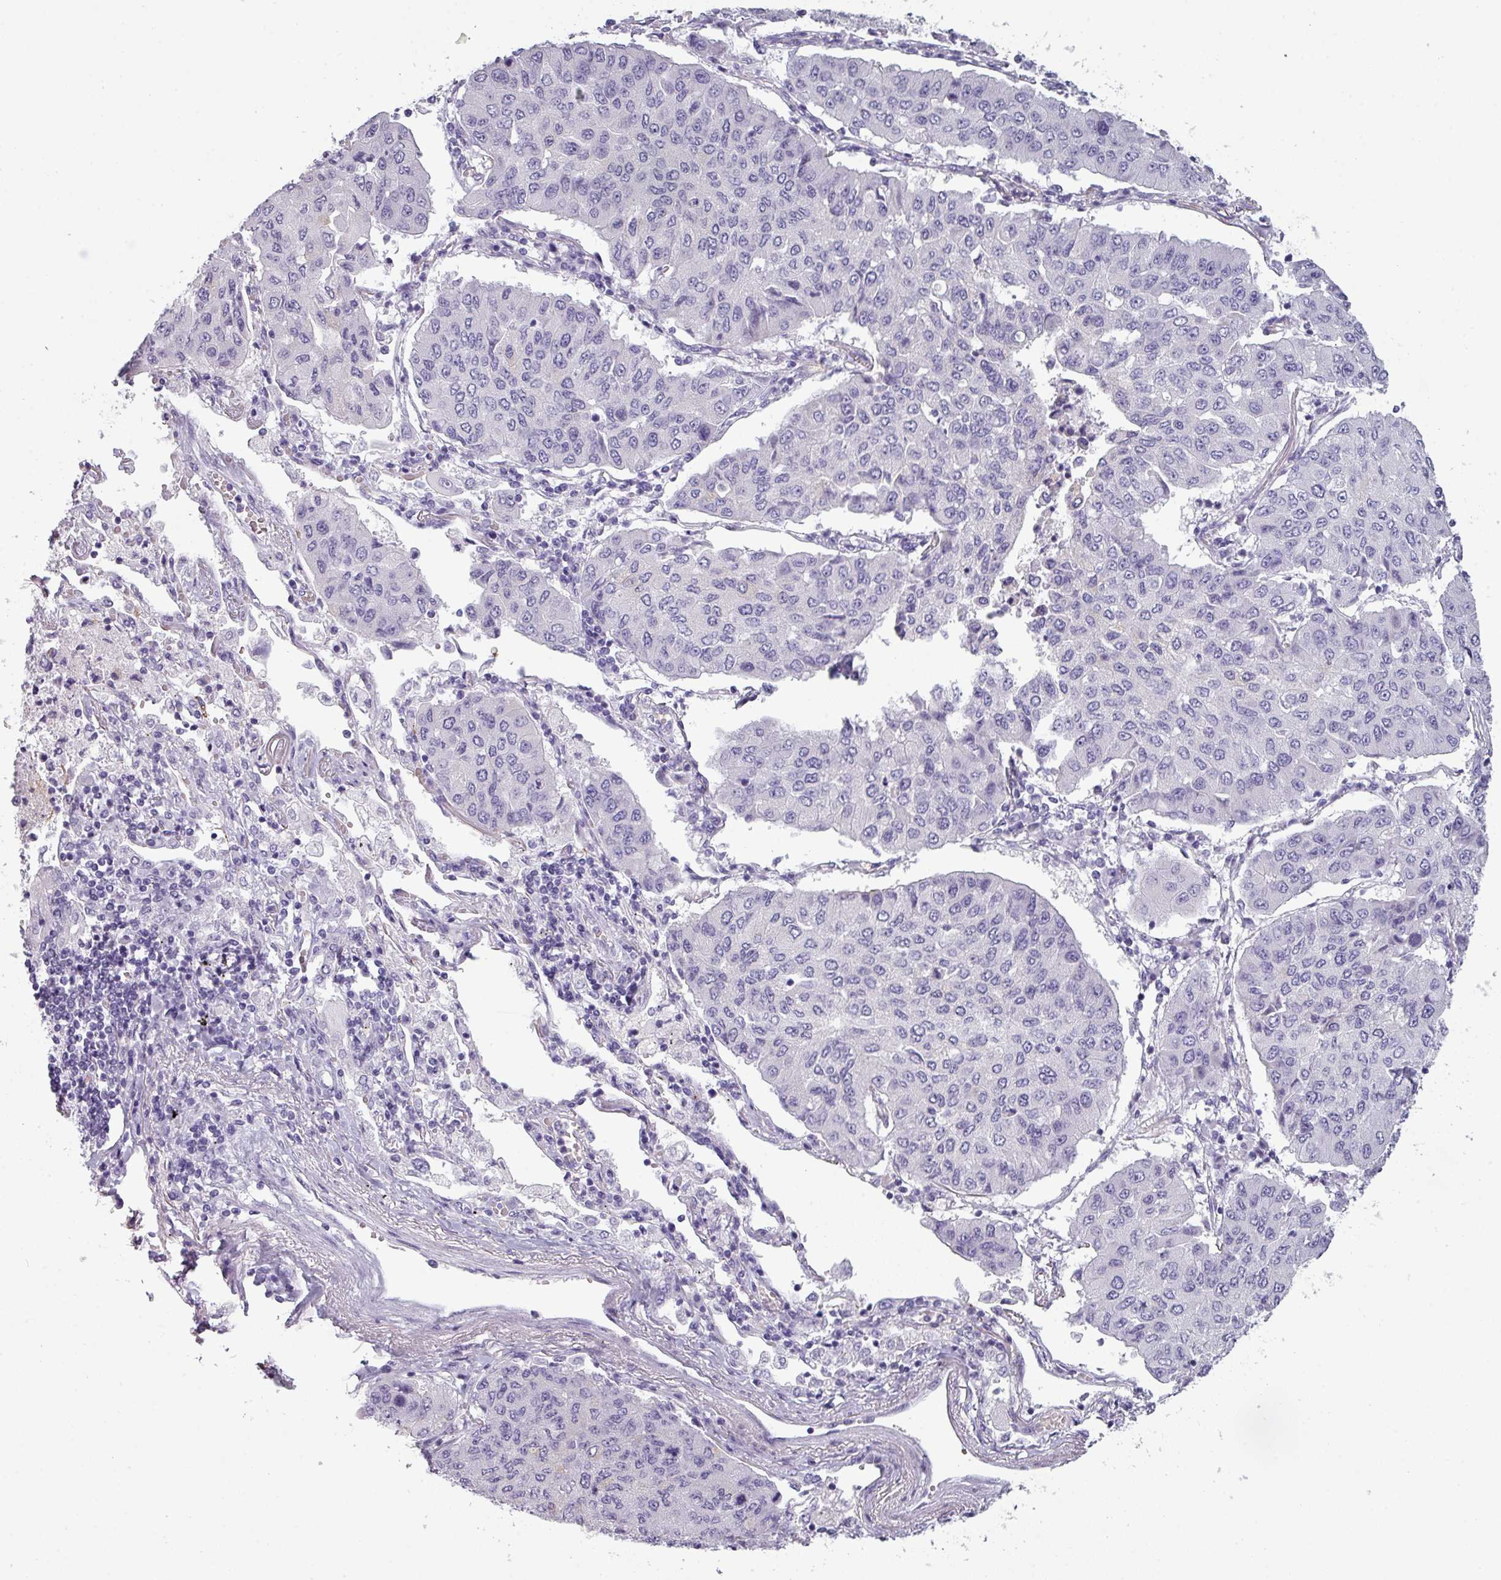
{"staining": {"intensity": "negative", "quantity": "none", "location": "none"}, "tissue": "lung cancer", "cell_type": "Tumor cells", "image_type": "cancer", "snomed": [{"axis": "morphology", "description": "Squamous cell carcinoma, NOS"}, {"axis": "topography", "description": "Lung"}], "caption": "This is an immunohistochemistry (IHC) micrograph of lung squamous cell carcinoma. There is no staining in tumor cells.", "gene": "AREL1", "patient": {"sex": "male", "age": 74}}